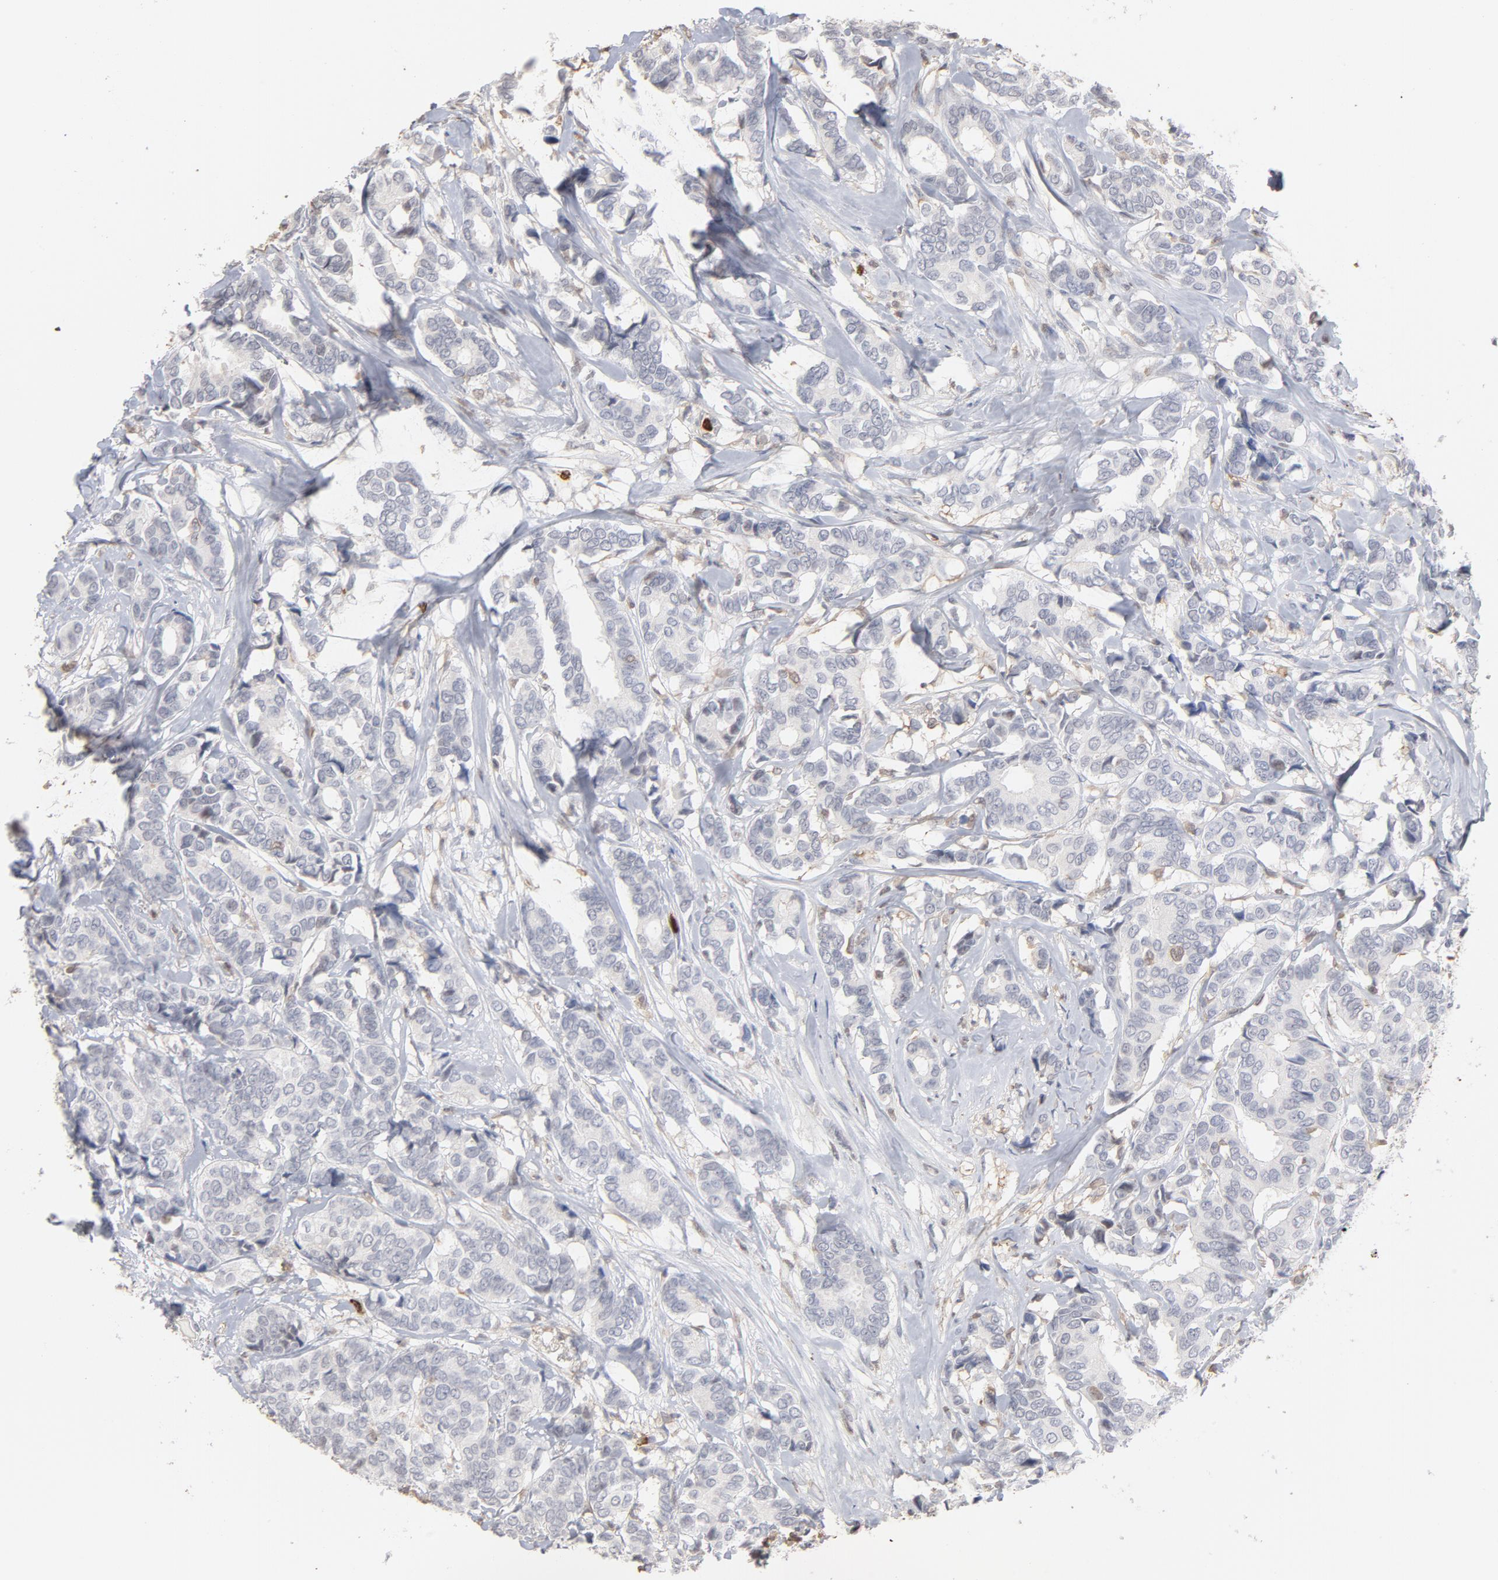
{"staining": {"intensity": "negative", "quantity": "none", "location": "none"}, "tissue": "breast cancer", "cell_type": "Tumor cells", "image_type": "cancer", "snomed": [{"axis": "morphology", "description": "Duct carcinoma"}, {"axis": "topography", "description": "Breast"}], "caption": "IHC micrograph of neoplastic tissue: invasive ductal carcinoma (breast) stained with DAB shows no significant protein expression in tumor cells.", "gene": "PNMA1", "patient": {"sex": "female", "age": 87}}